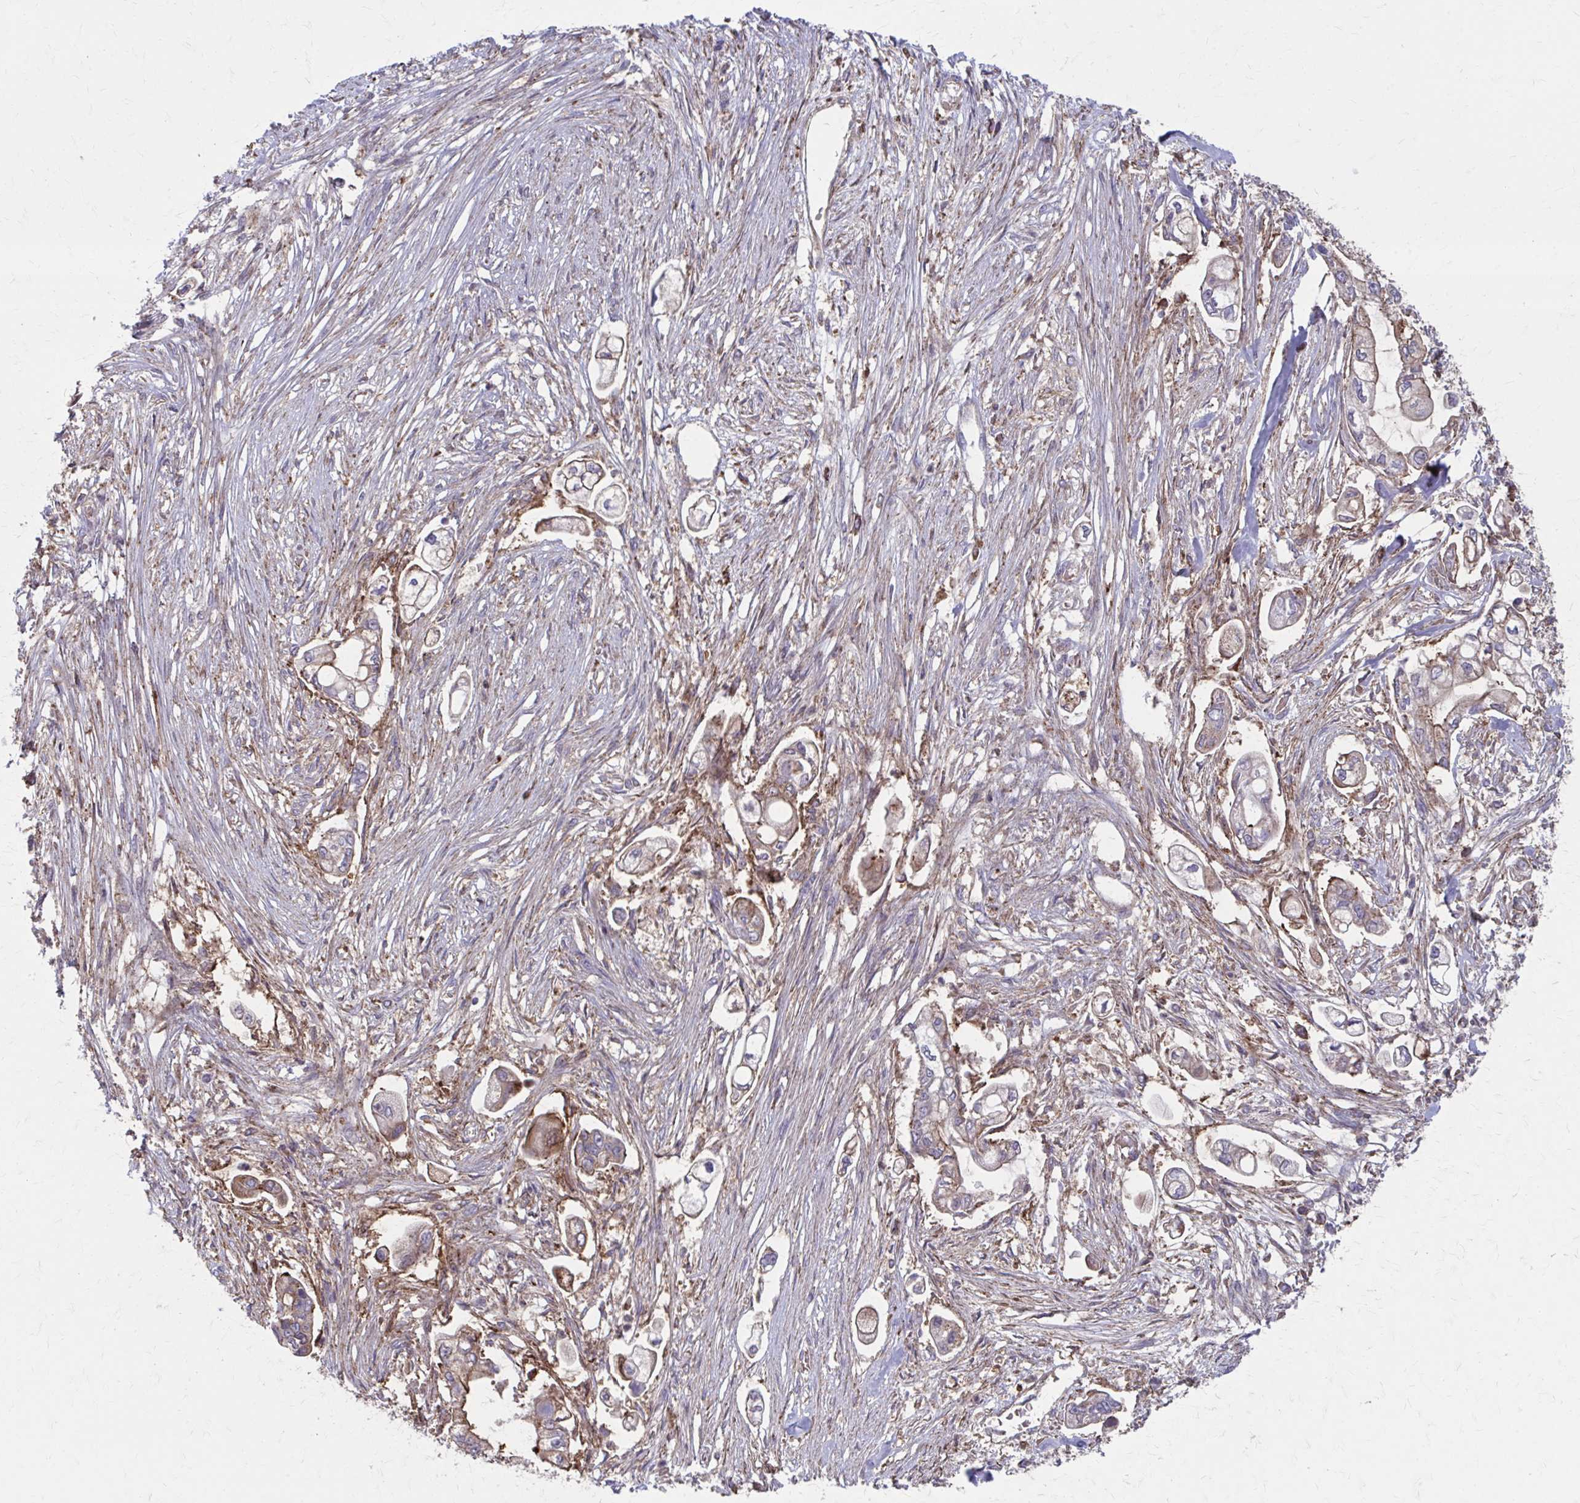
{"staining": {"intensity": "strong", "quantity": "25%-75%", "location": "cytoplasmic/membranous"}, "tissue": "pancreatic cancer", "cell_type": "Tumor cells", "image_type": "cancer", "snomed": [{"axis": "morphology", "description": "Adenocarcinoma, NOS"}, {"axis": "topography", "description": "Pancreas"}], "caption": "High-magnification brightfield microscopy of pancreatic cancer (adenocarcinoma) stained with DAB (brown) and counterstained with hematoxylin (blue). tumor cells exhibit strong cytoplasmic/membranous staining is appreciated in about25%-75% of cells. (Brightfield microscopy of DAB IHC at high magnification).", "gene": "MMP14", "patient": {"sex": "female", "age": 69}}